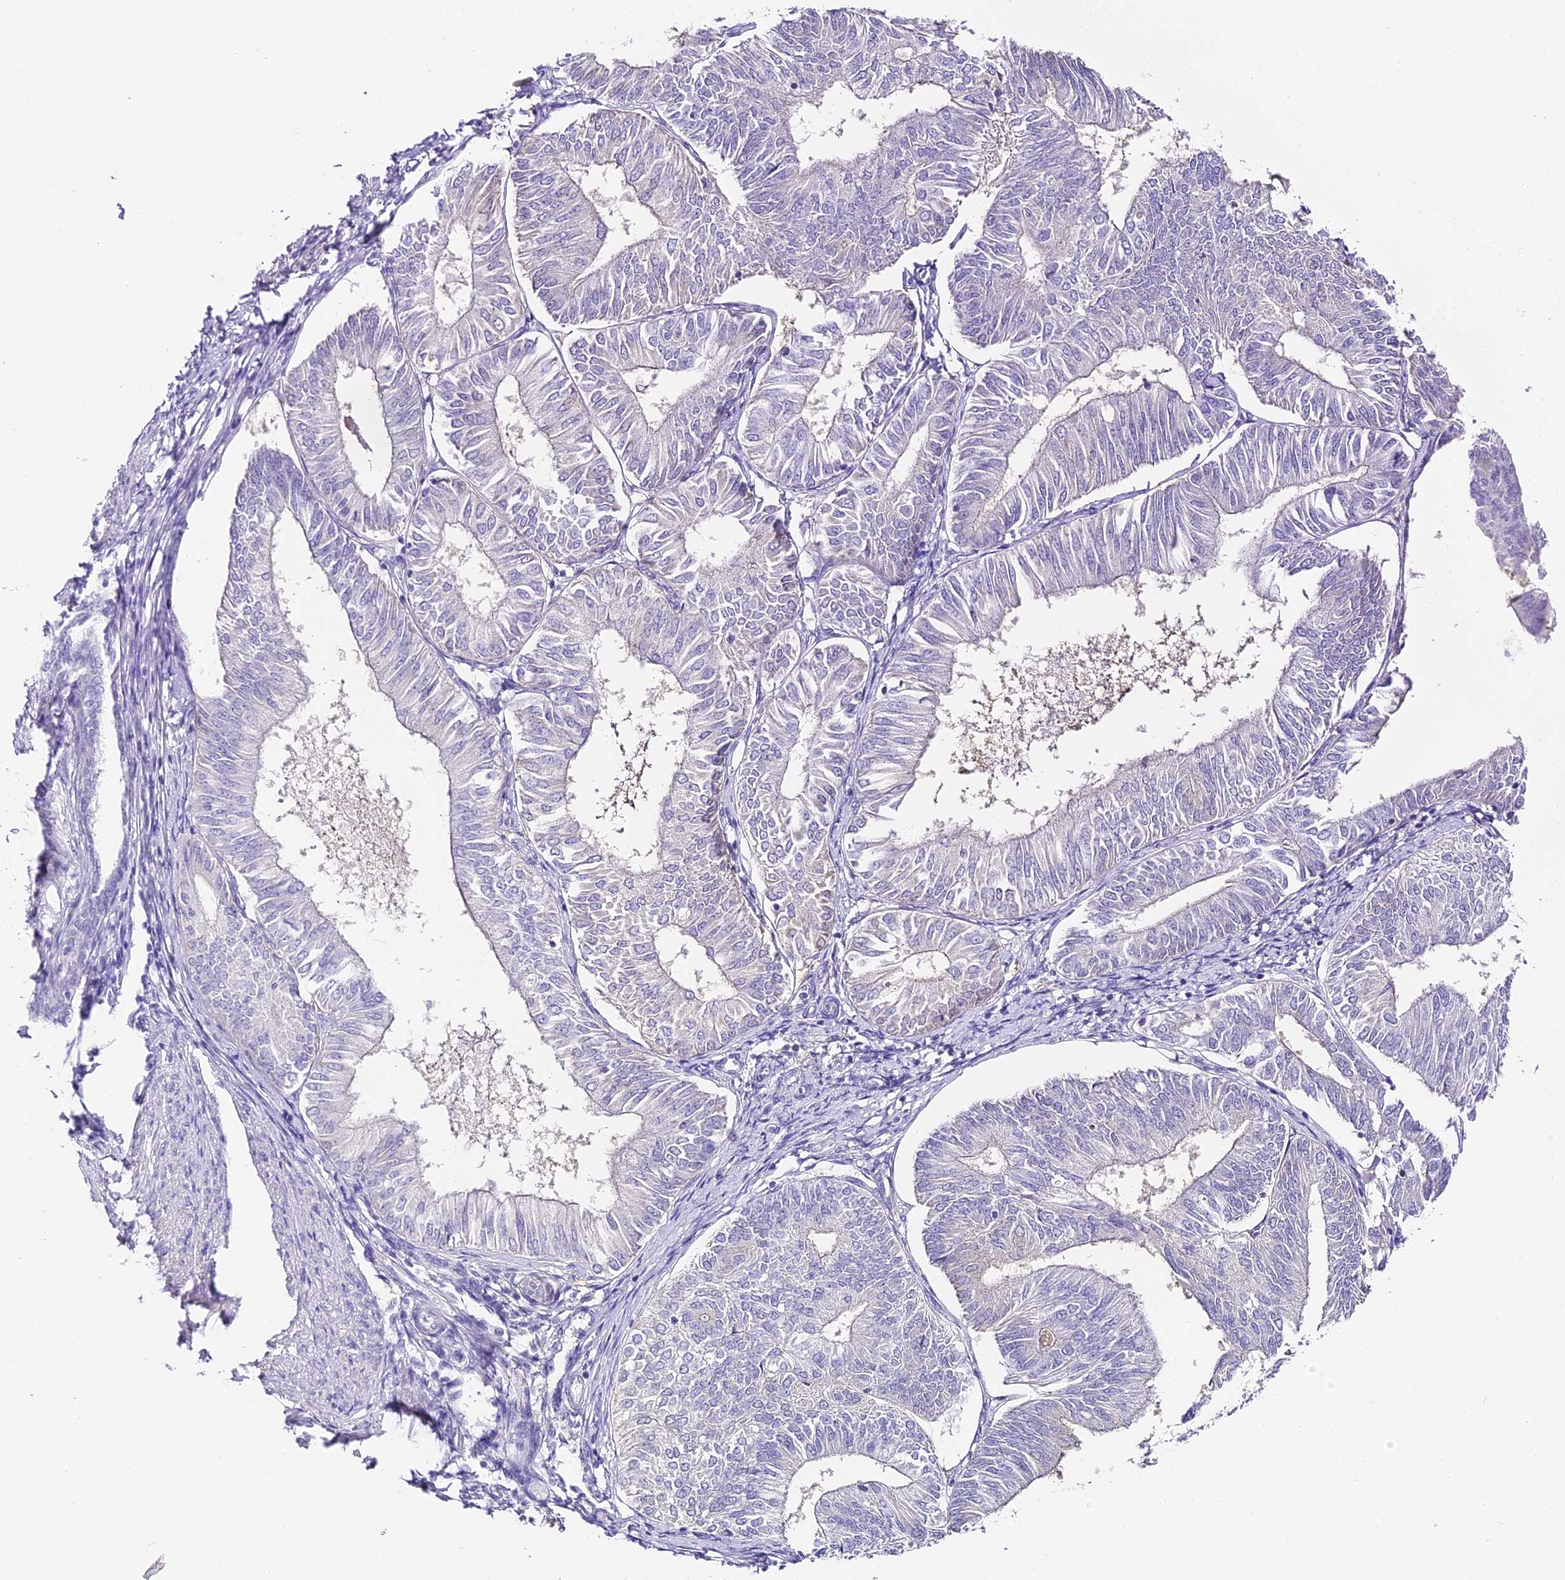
{"staining": {"intensity": "negative", "quantity": "none", "location": "none"}, "tissue": "endometrial cancer", "cell_type": "Tumor cells", "image_type": "cancer", "snomed": [{"axis": "morphology", "description": "Adenocarcinoma, NOS"}, {"axis": "topography", "description": "Endometrium"}], "caption": "A photomicrograph of adenocarcinoma (endometrial) stained for a protein demonstrates no brown staining in tumor cells.", "gene": "ABHD14A-ACY1", "patient": {"sex": "female", "age": 58}}